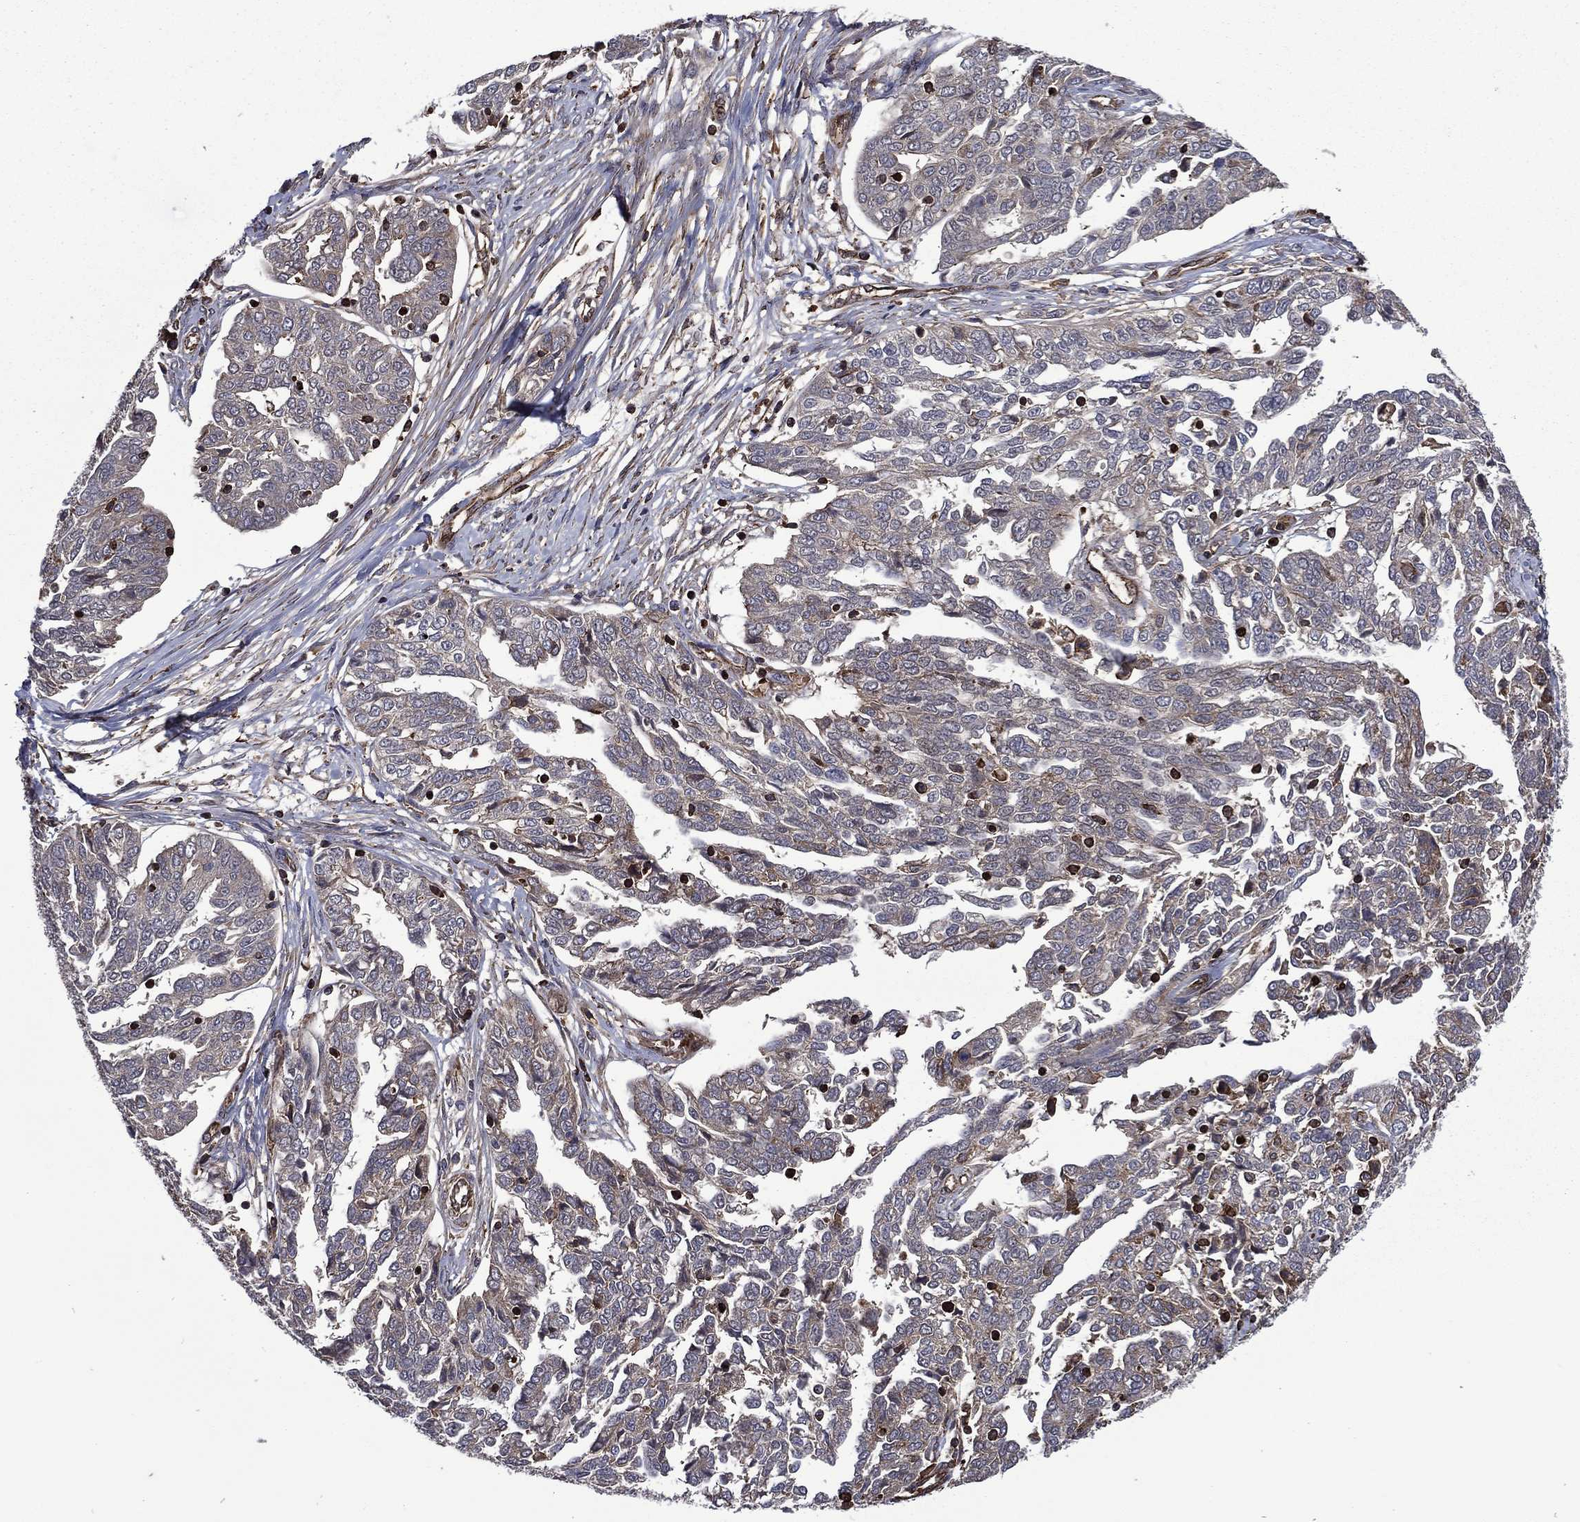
{"staining": {"intensity": "moderate", "quantity": "<25%", "location": "cytoplasmic/membranous"}, "tissue": "ovarian cancer", "cell_type": "Tumor cells", "image_type": "cancer", "snomed": [{"axis": "morphology", "description": "Cystadenocarcinoma, serous, NOS"}, {"axis": "topography", "description": "Ovary"}], "caption": "A histopathology image showing moderate cytoplasmic/membranous staining in about <25% of tumor cells in ovarian cancer, as visualized by brown immunohistochemical staining.", "gene": "PLPP3", "patient": {"sex": "female", "age": 67}}